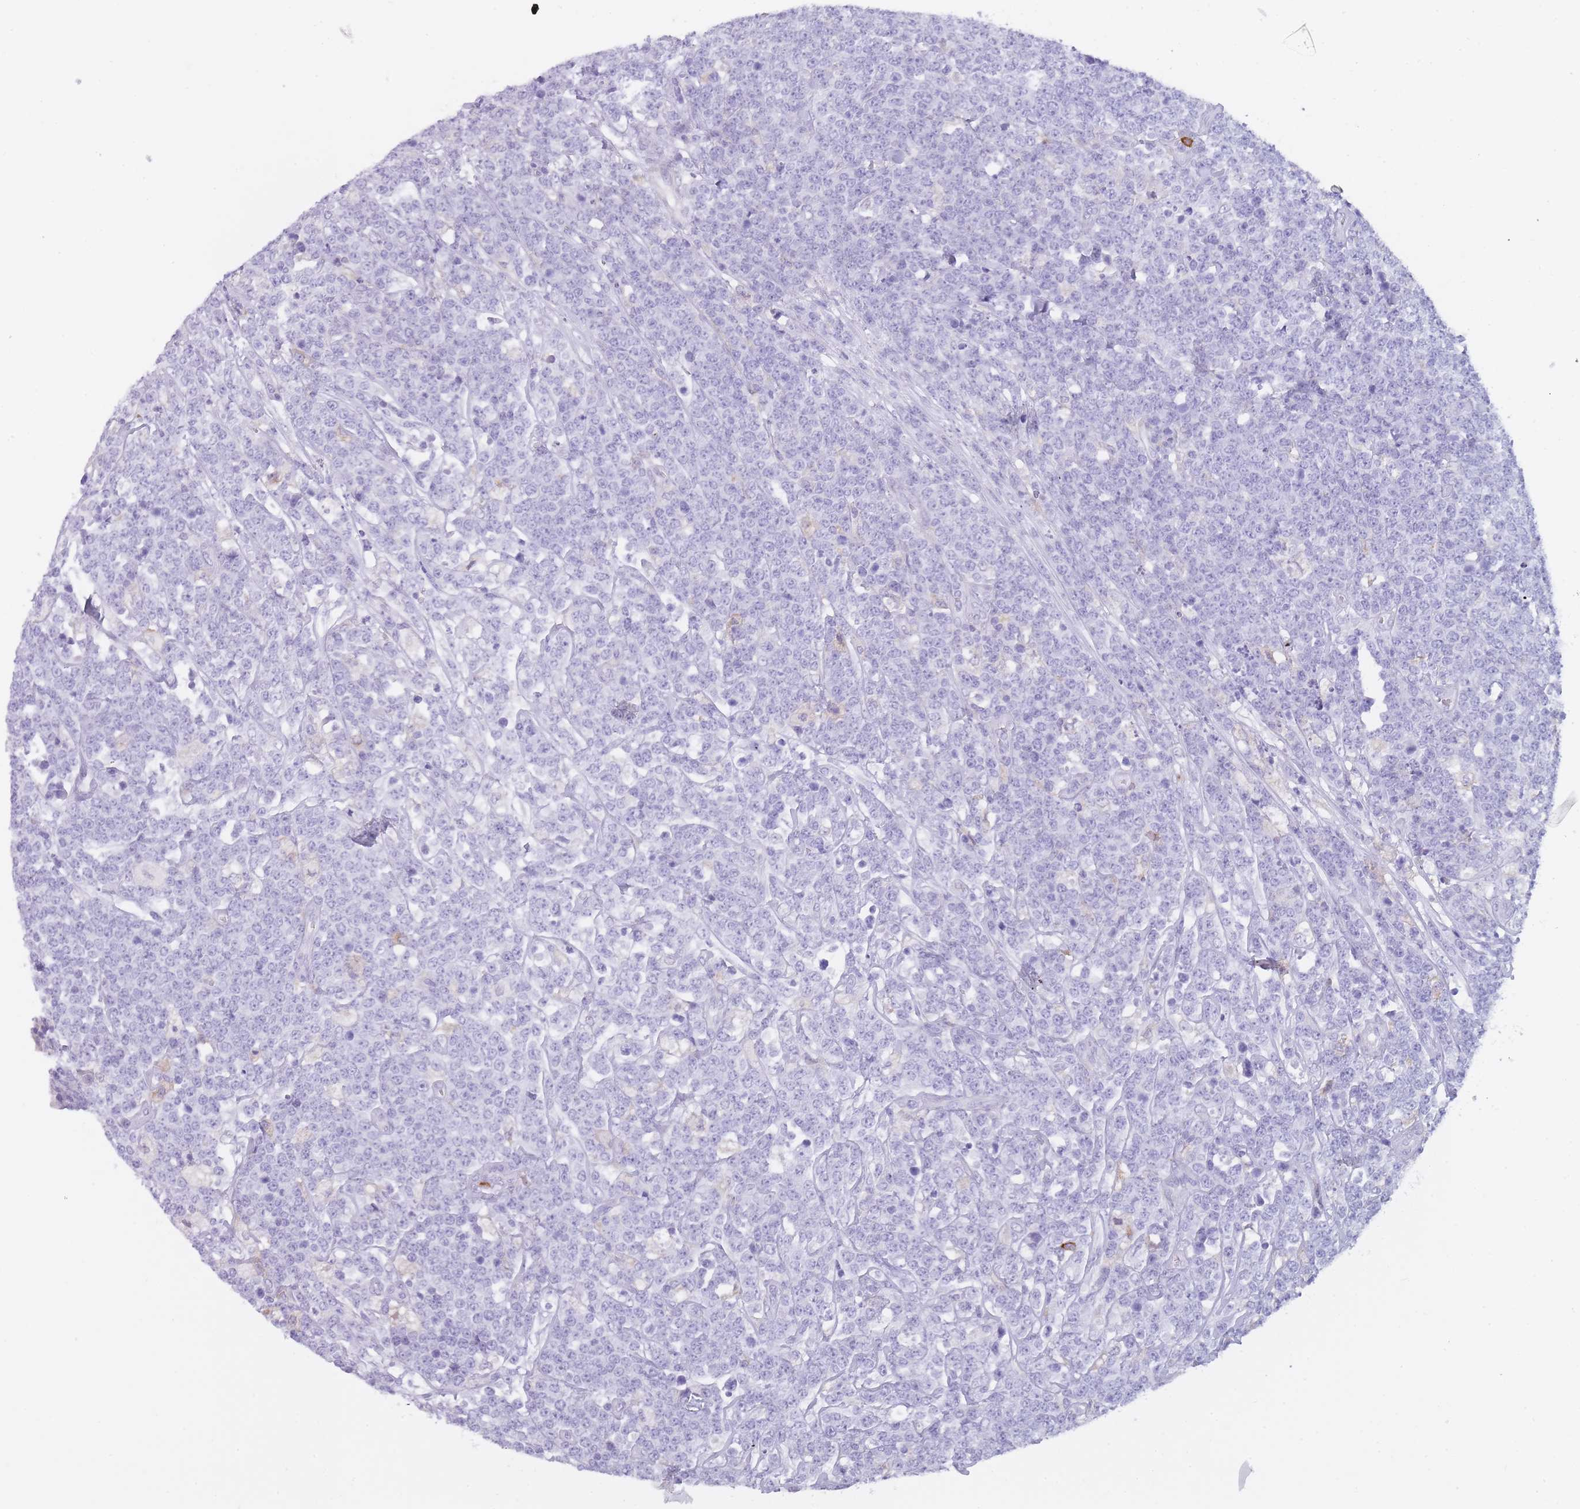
{"staining": {"intensity": "negative", "quantity": "none", "location": "none"}, "tissue": "lymphoma", "cell_type": "Tumor cells", "image_type": "cancer", "snomed": [{"axis": "morphology", "description": "Malignant lymphoma, non-Hodgkin's type, High grade"}, {"axis": "topography", "description": "Small intestine"}], "caption": "High magnification brightfield microscopy of lymphoma stained with DAB (brown) and counterstained with hematoxylin (blue): tumor cells show no significant positivity.", "gene": "CR1L", "patient": {"sex": "male", "age": 8}}